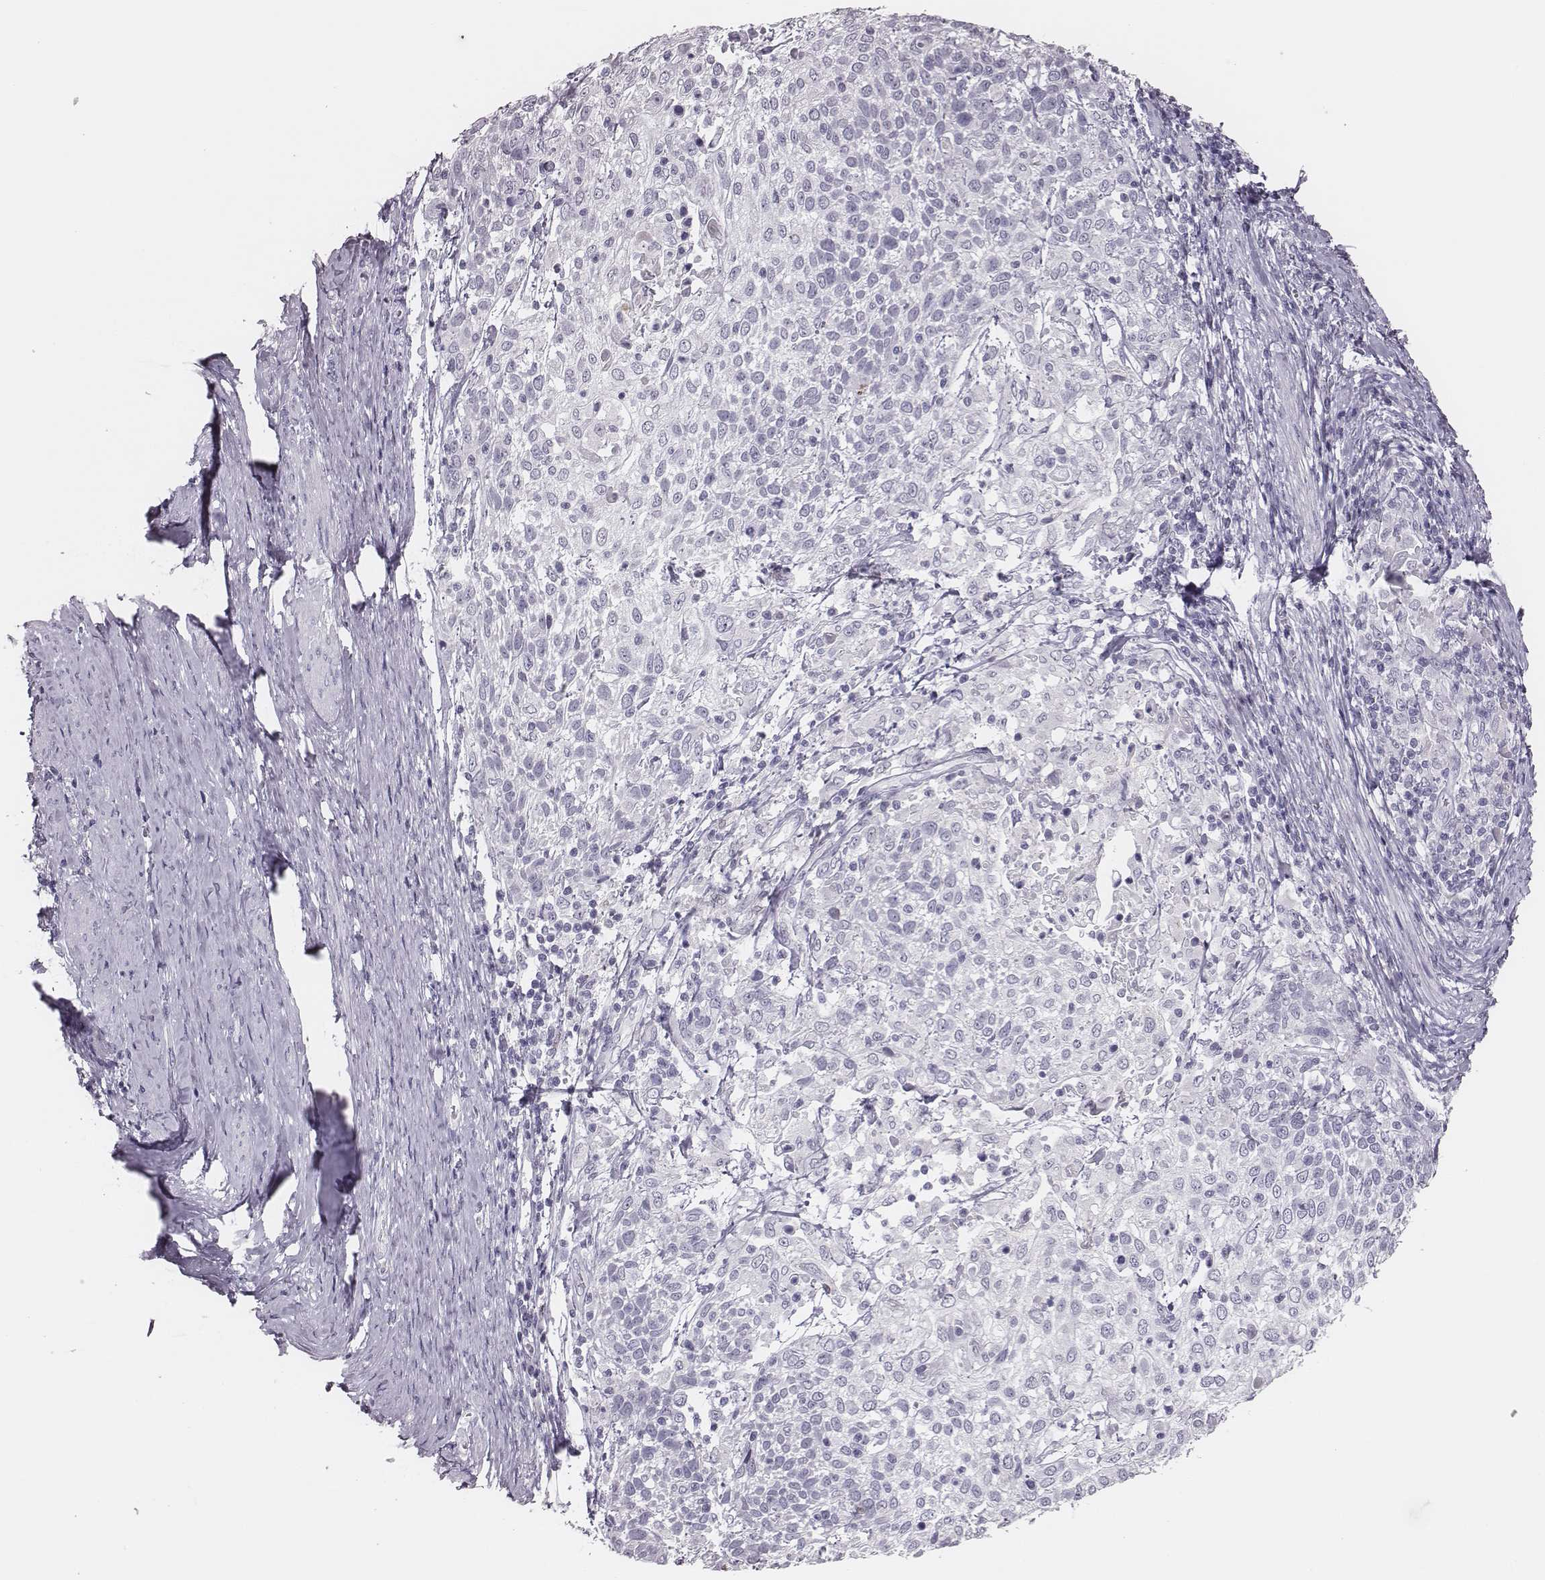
{"staining": {"intensity": "negative", "quantity": "none", "location": "none"}, "tissue": "cervical cancer", "cell_type": "Tumor cells", "image_type": "cancer", "snomed": [{"axis": "morphology", "description": "Squamous cell carcinoma, NOS"}, {"axis": "topography", "description": "Cervix"}], "caption": "High power microscopy micrograph of an immunohistochemistry micrograph of squamous cell carcinoma (cervical), revealing no significant staining in tumor cells.", "gene": "ADGRF4", "patient": {"sex": "female", "age": 61}}